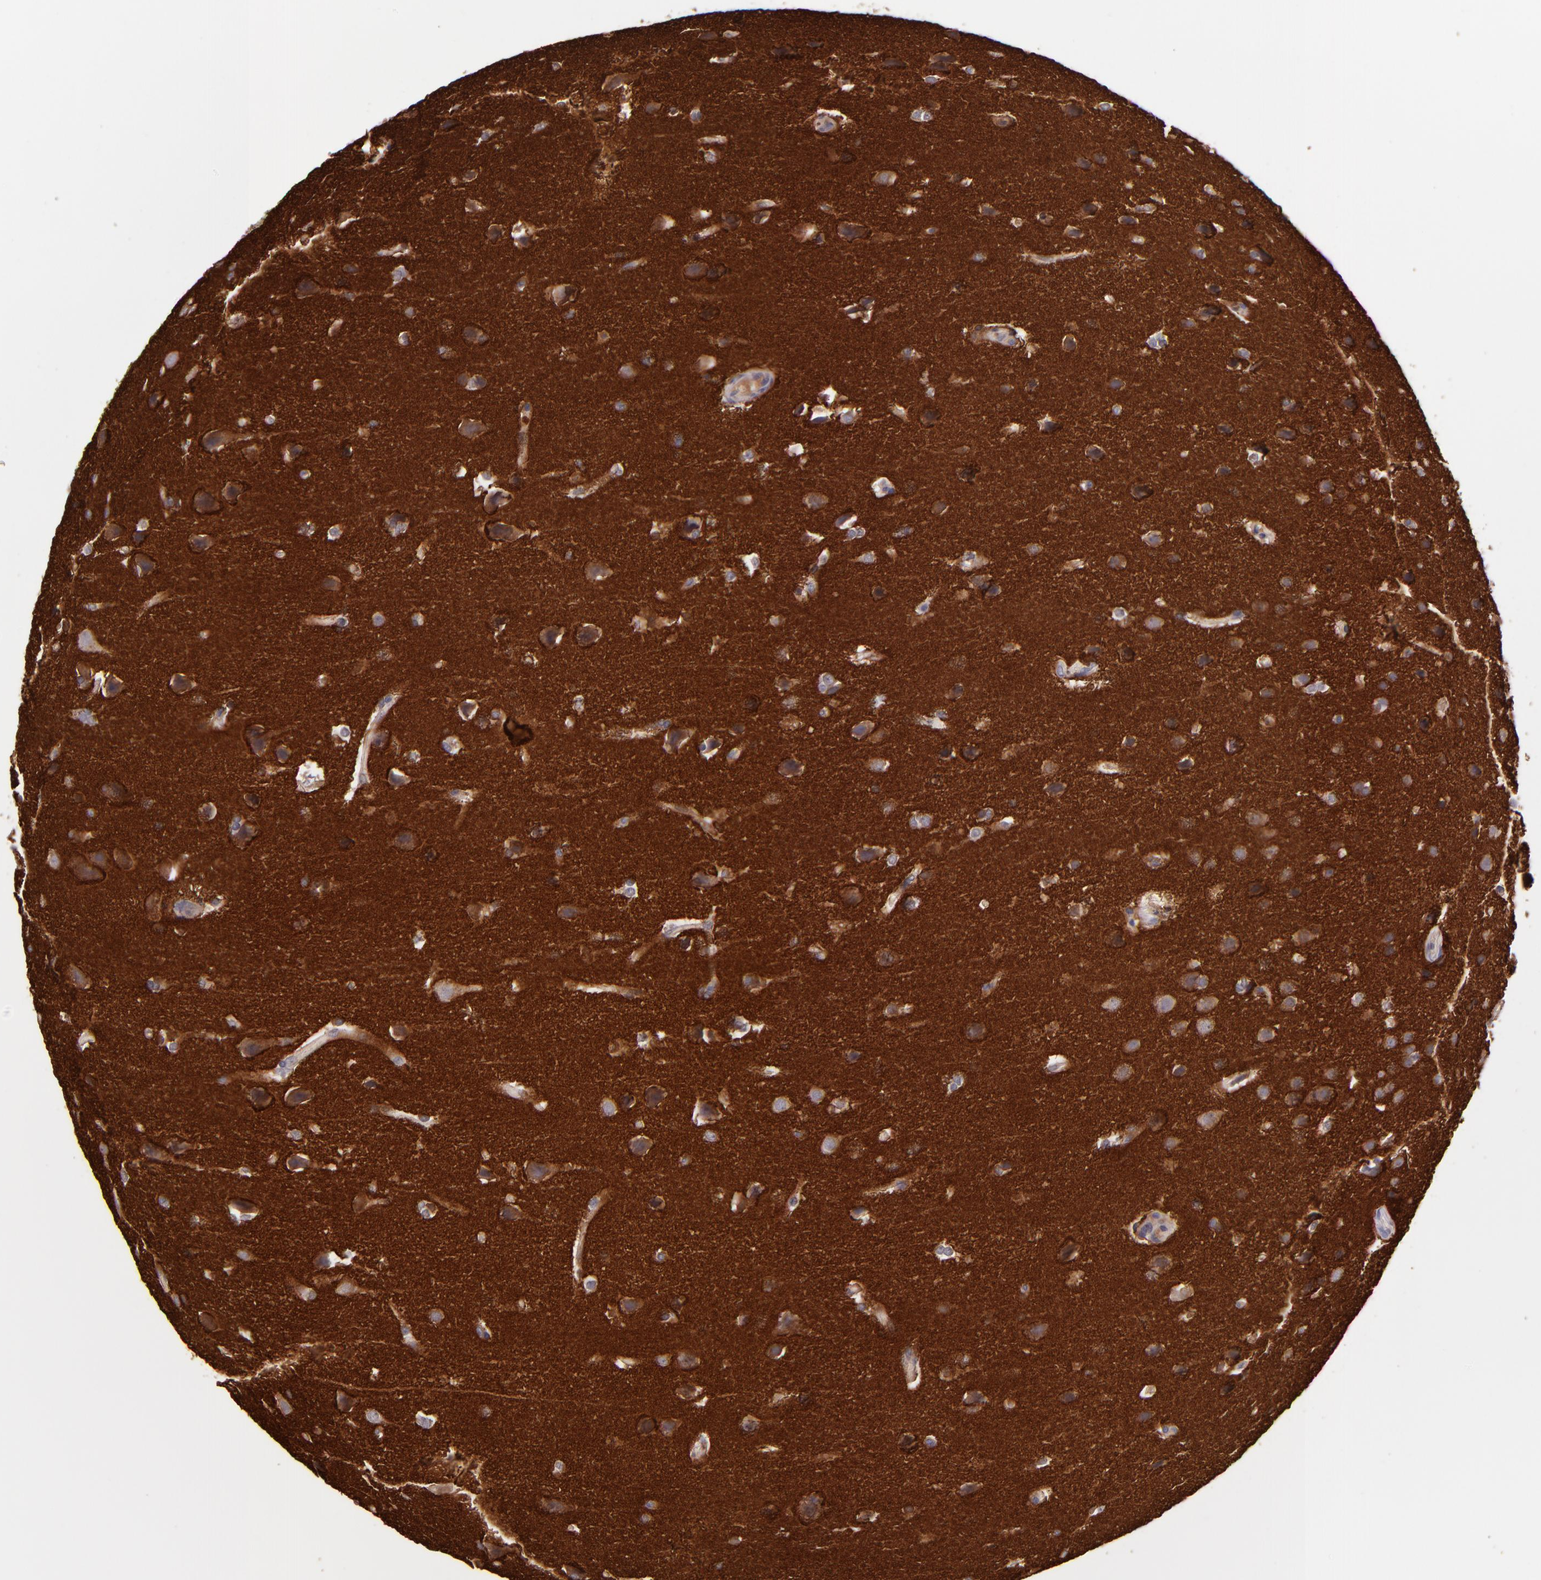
{"staining": {"intensity": "moderate", "quantity": ">75%", "location": "cytoplasmic/membranous"}, "tissue": "glioma", "cell_type": "Tumor cells", "image_type": "cancer", "snomed": [{"axis": "morphology", "description": "Glioma, malignant, Low grade"}, {"axis": "topography", "description": "Cerebral cortex"}], "caption": "There is medium levels of moderate cytoplasmic/membranous staining in tumor cells of malignant glioma (low-grade), as demonstrated by immunohistochemical staining (brown color).", "gene": "GNAZ", "patient": {"sex": "female", "age": 47}}